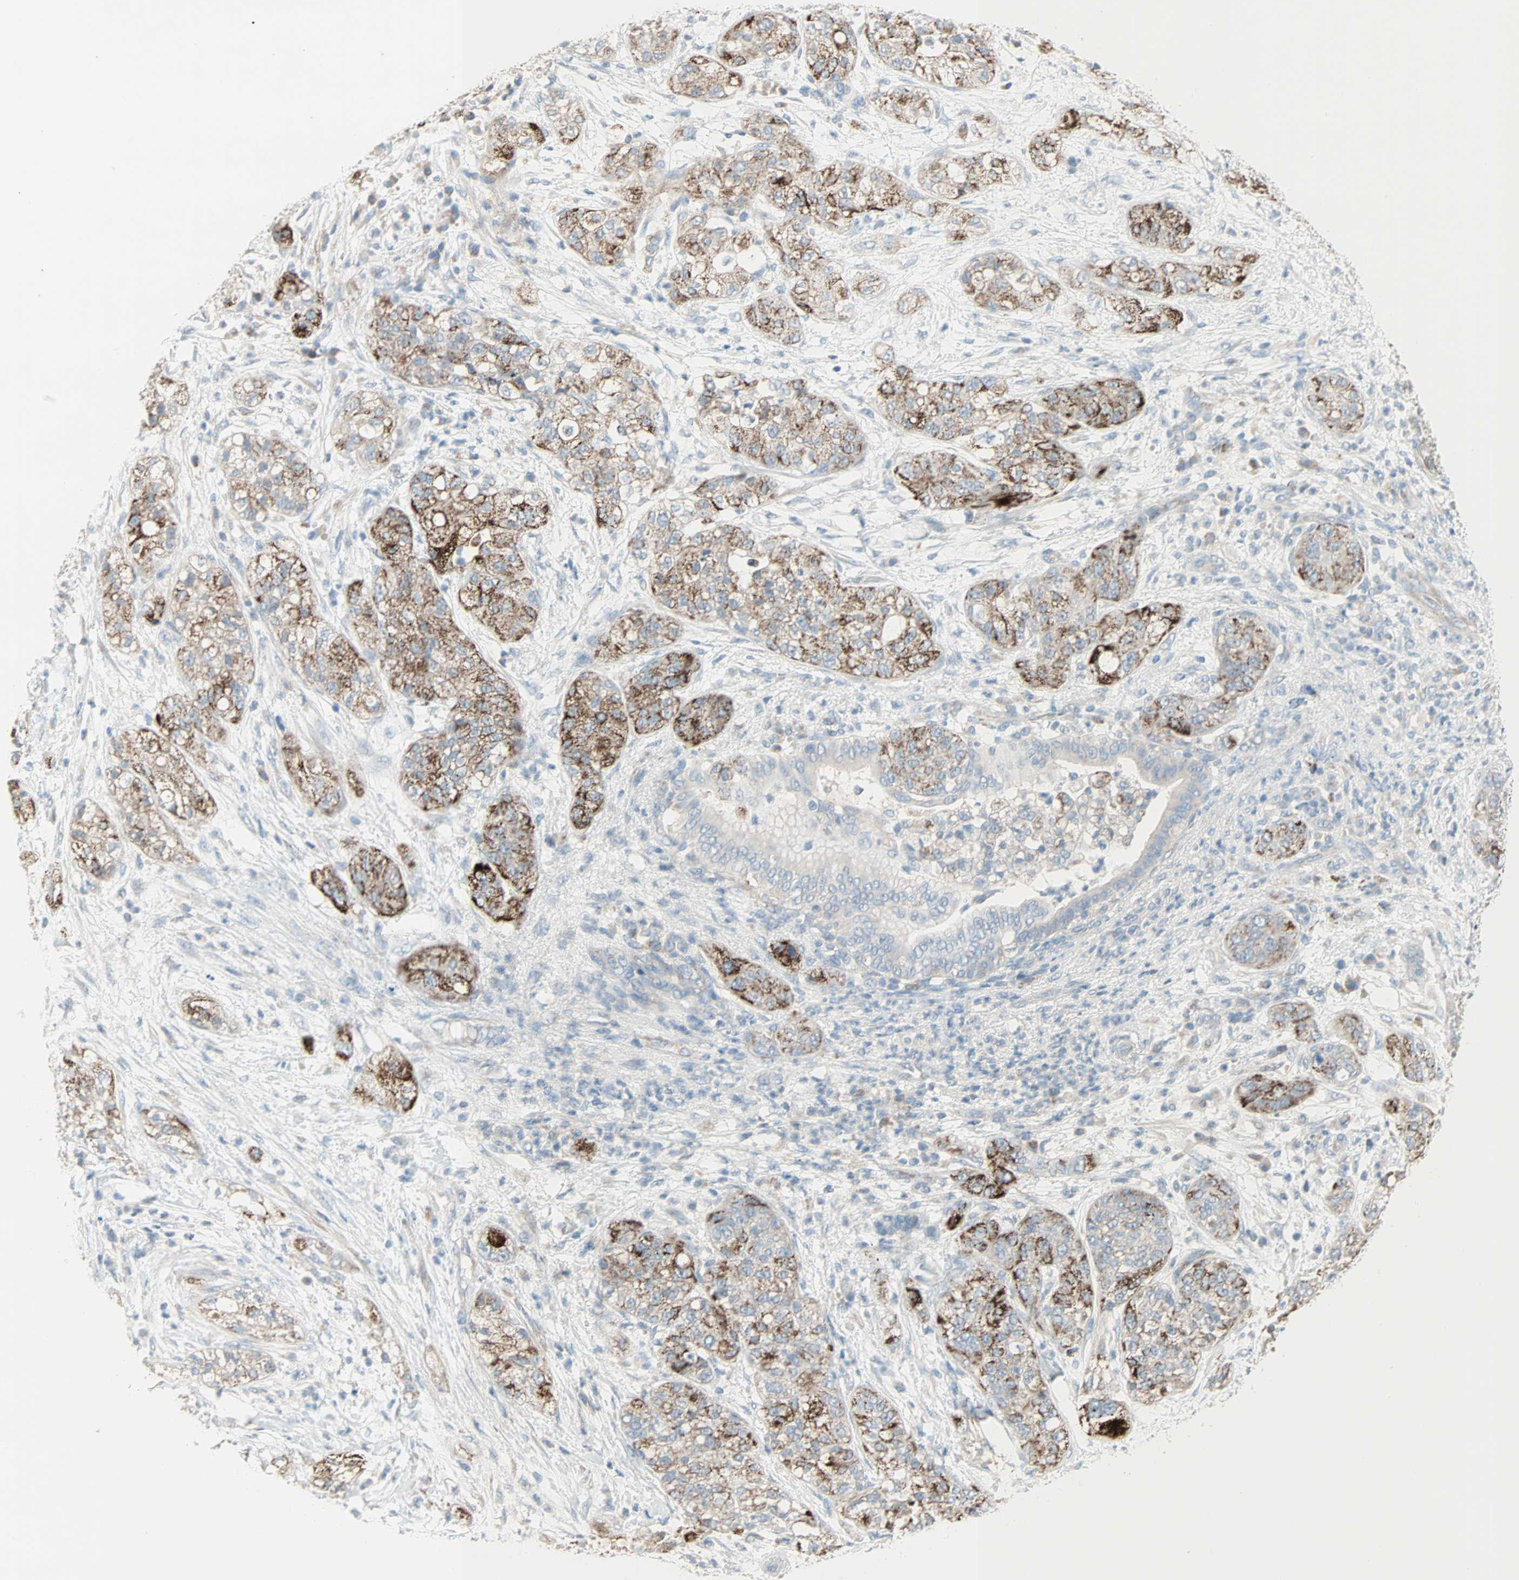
{"staining": {"intensity": "strong", "quantity": "25%-75%", "location": "cytoplasmic/membranous"}, "tissue": "pancreatic cancer", "cell_type": "Tumor cells", "image_type": "cancer", "snomed": [{"axis": "morphology", "description": "Adenocarcinoma, NOS"}, {"axis": "topography", "description": "Pancreas"}], "caption": "A high-resolution photomicrograph shows immunohistochemistry (IHC) staining of pancreatic adenocarcinoma, which exhibits strong cytoplasmic/membranous expression in approximately 25%-75% of tumor cells.", "gene": "ACVRL1", "patient": {"sex": "female", "age": 78}}